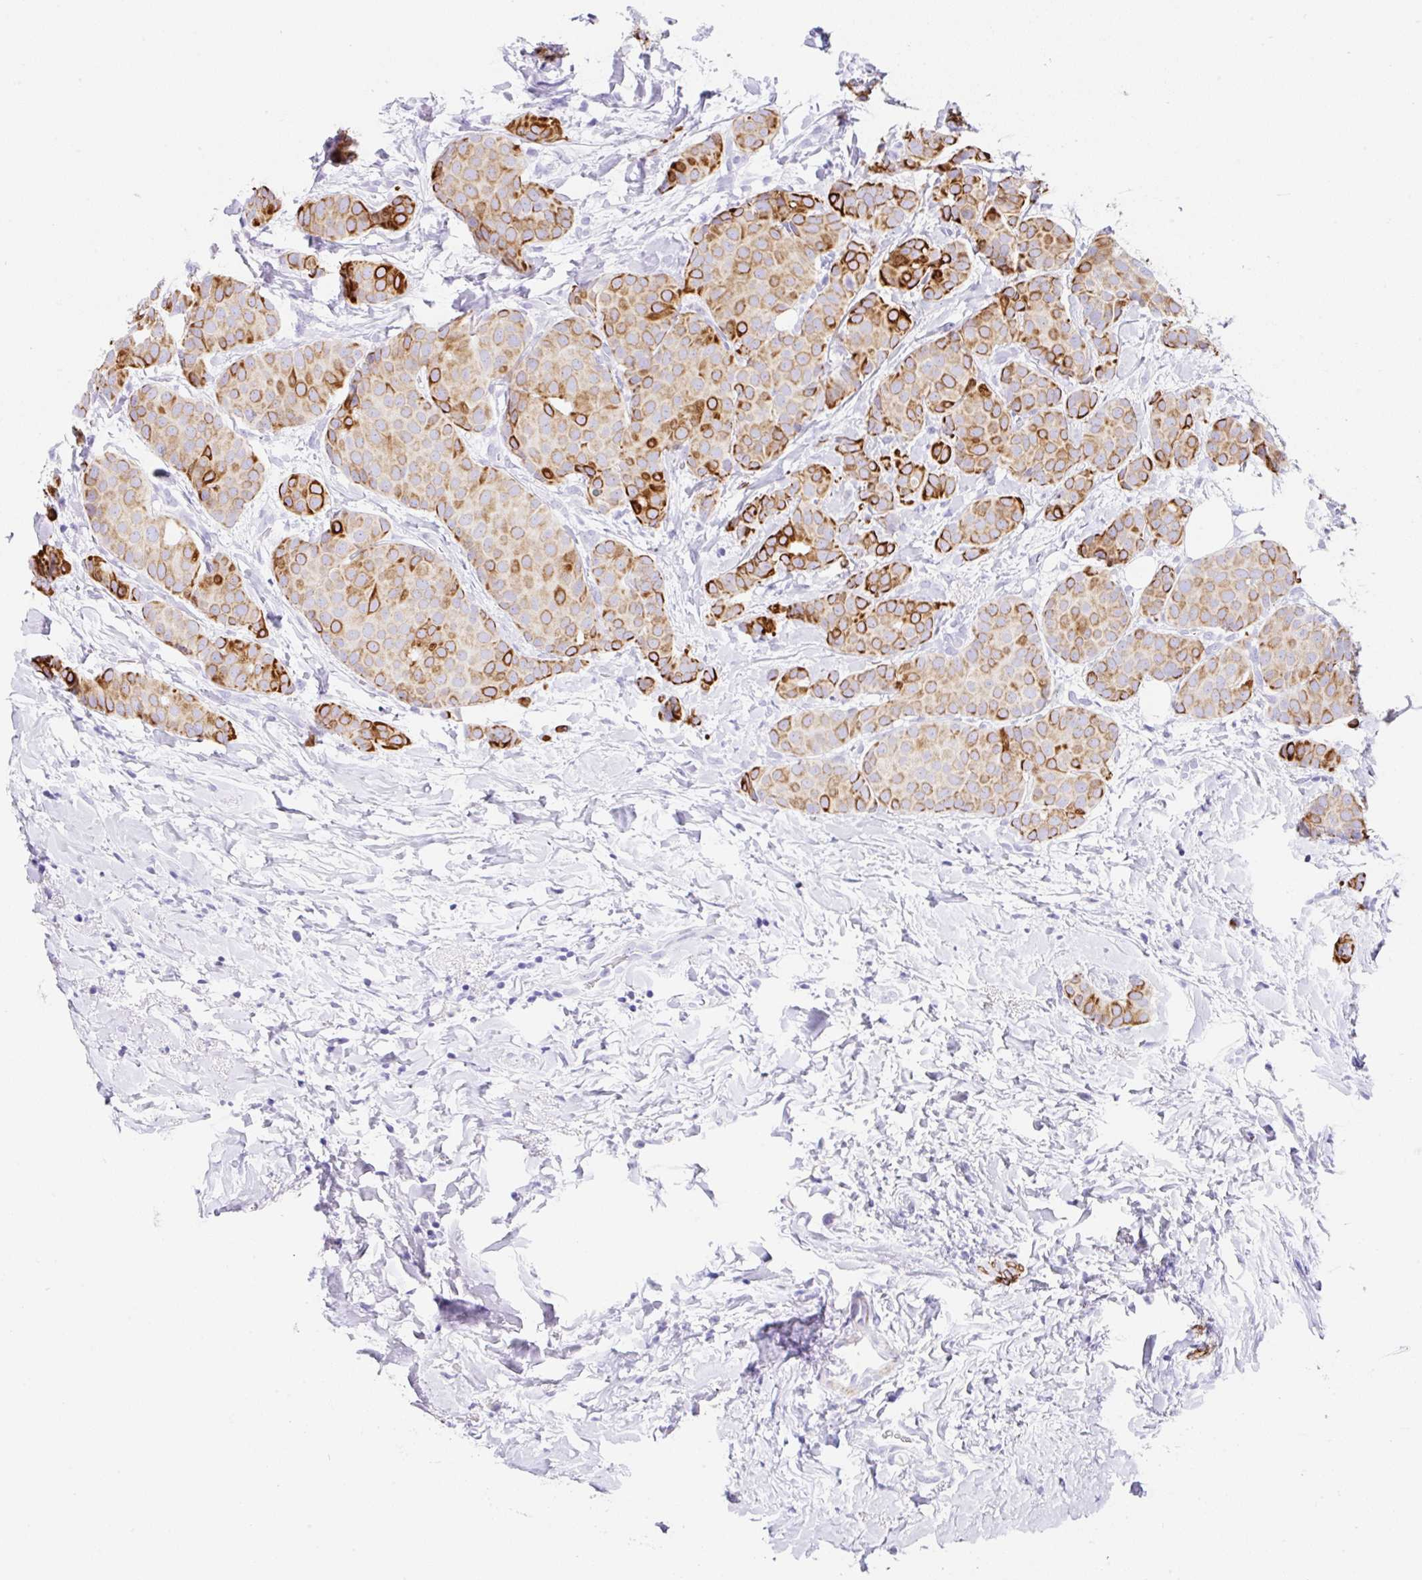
{"staining": {"intensity": "strong", "quantity": "25%-75%", "location": "cytoplasmic/membranous"}, "tissue": "breast cancer", "cell_type": "Tumor cells", "image_type": "cancer", "snomed": [{"axis": "morphology", "description": "Duct carcinoma"}, {"axis": "topography", "description": "Breast"}], "caption": "High-magnification brightfield microscopy of breast cancer stained with DAB (brown) and counterstained with hematoxylin (blue). tumor cells exhibit strong cytoplasmic/membranous staining is seen in approximately25%-75% of cells. Nuclei are stained in blue.", "gene": "CLDND2", "patient": {"sex": "female", "age": 70}}